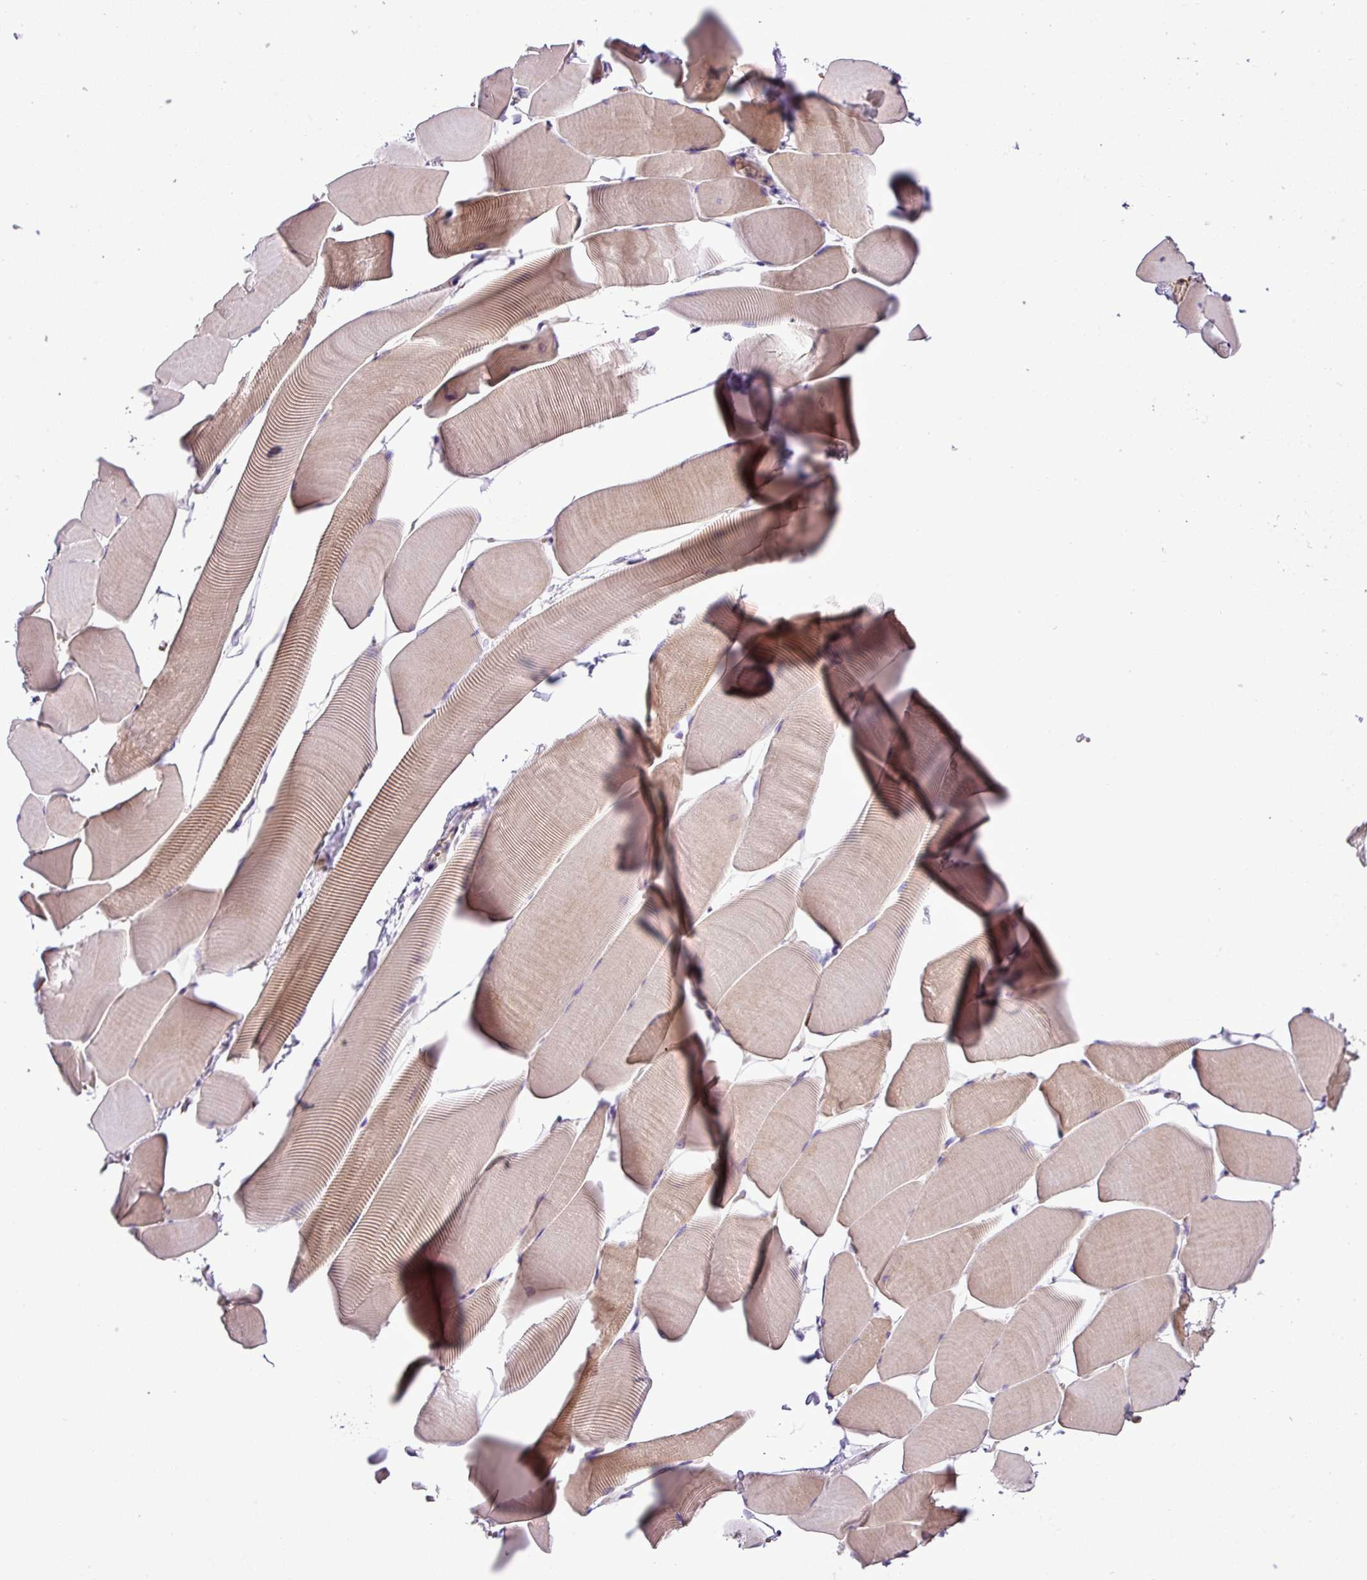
{"staining": {"intensity": "moderate", "quantity": "25%-75%", "location": "cytoplasmic/membranous"}, "tissue": "skeletal muscle", "cell_type": "Myocytes", "image_type": "normal", "snomed": [{"axis": "morphology", "description": "Normal tissue, NOS"}, {"axis": "topography", "description": "Skeletal muscle"}], "caption": "This photomicrograph exhibits IHC staining of benign skeletal muscle, with medium moderate cytoplasmic/membranous positivity in approximately 25%-75% of myocytes.", "gene": "NBEAL2", "patient": {"sex": "male", "age": 25}}